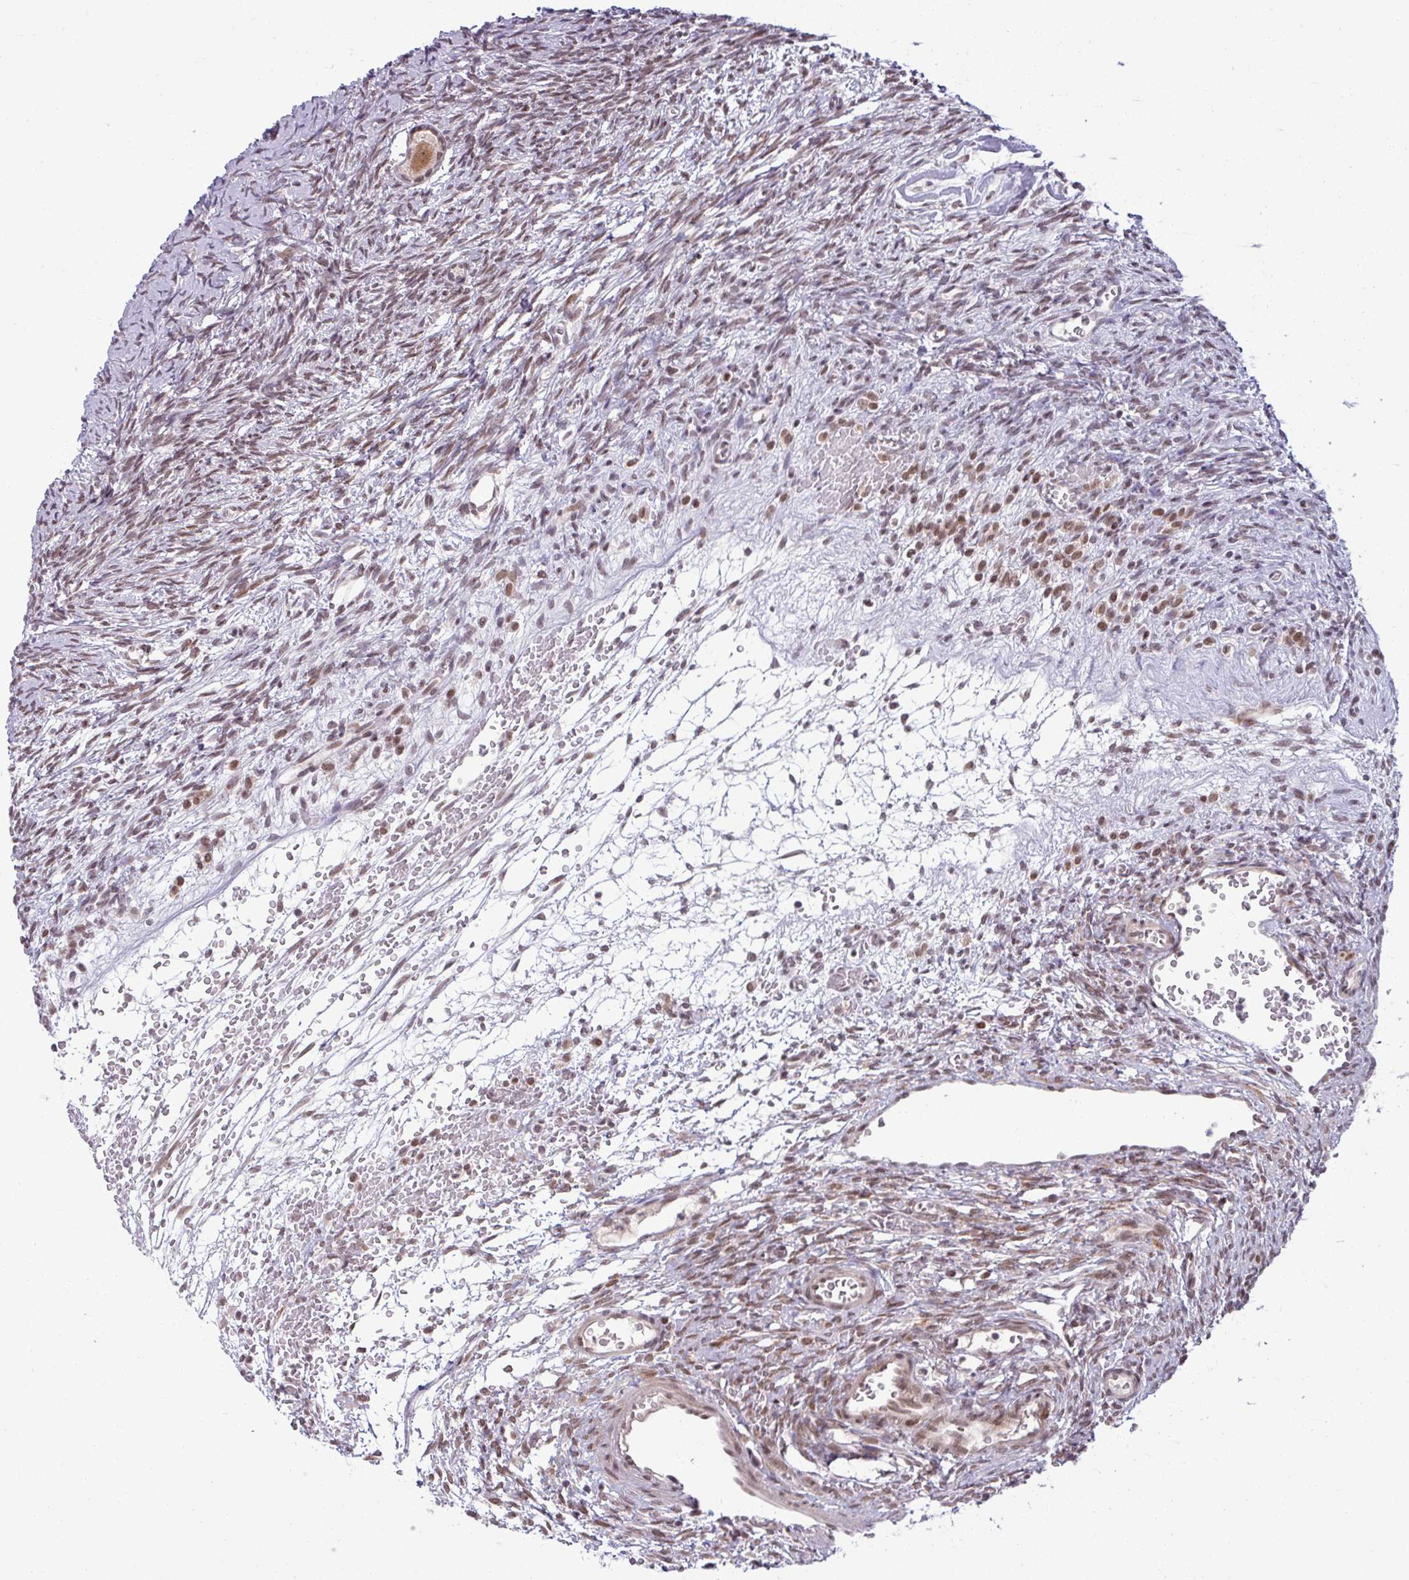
{"staining": {"intensity": "moderate", "quantity": ">75%", "location": "nuclear"}, "tissue": "ovary", "cell_type": "Follicle cells", "image_type": "normal", "snomed": [{"axis": "morphology", "description": "Normal tissue, NOS"}, {"axis": "topography", "description": "Ovary"}], "caption": "Approximately >75% of follicle cells in benign ovary exhibit moderate nuclear protein positivity as visualized by brown immunohistochemical staining.", "gene": "PTPN20", "patient": {"sex": "female", "age": 39}}